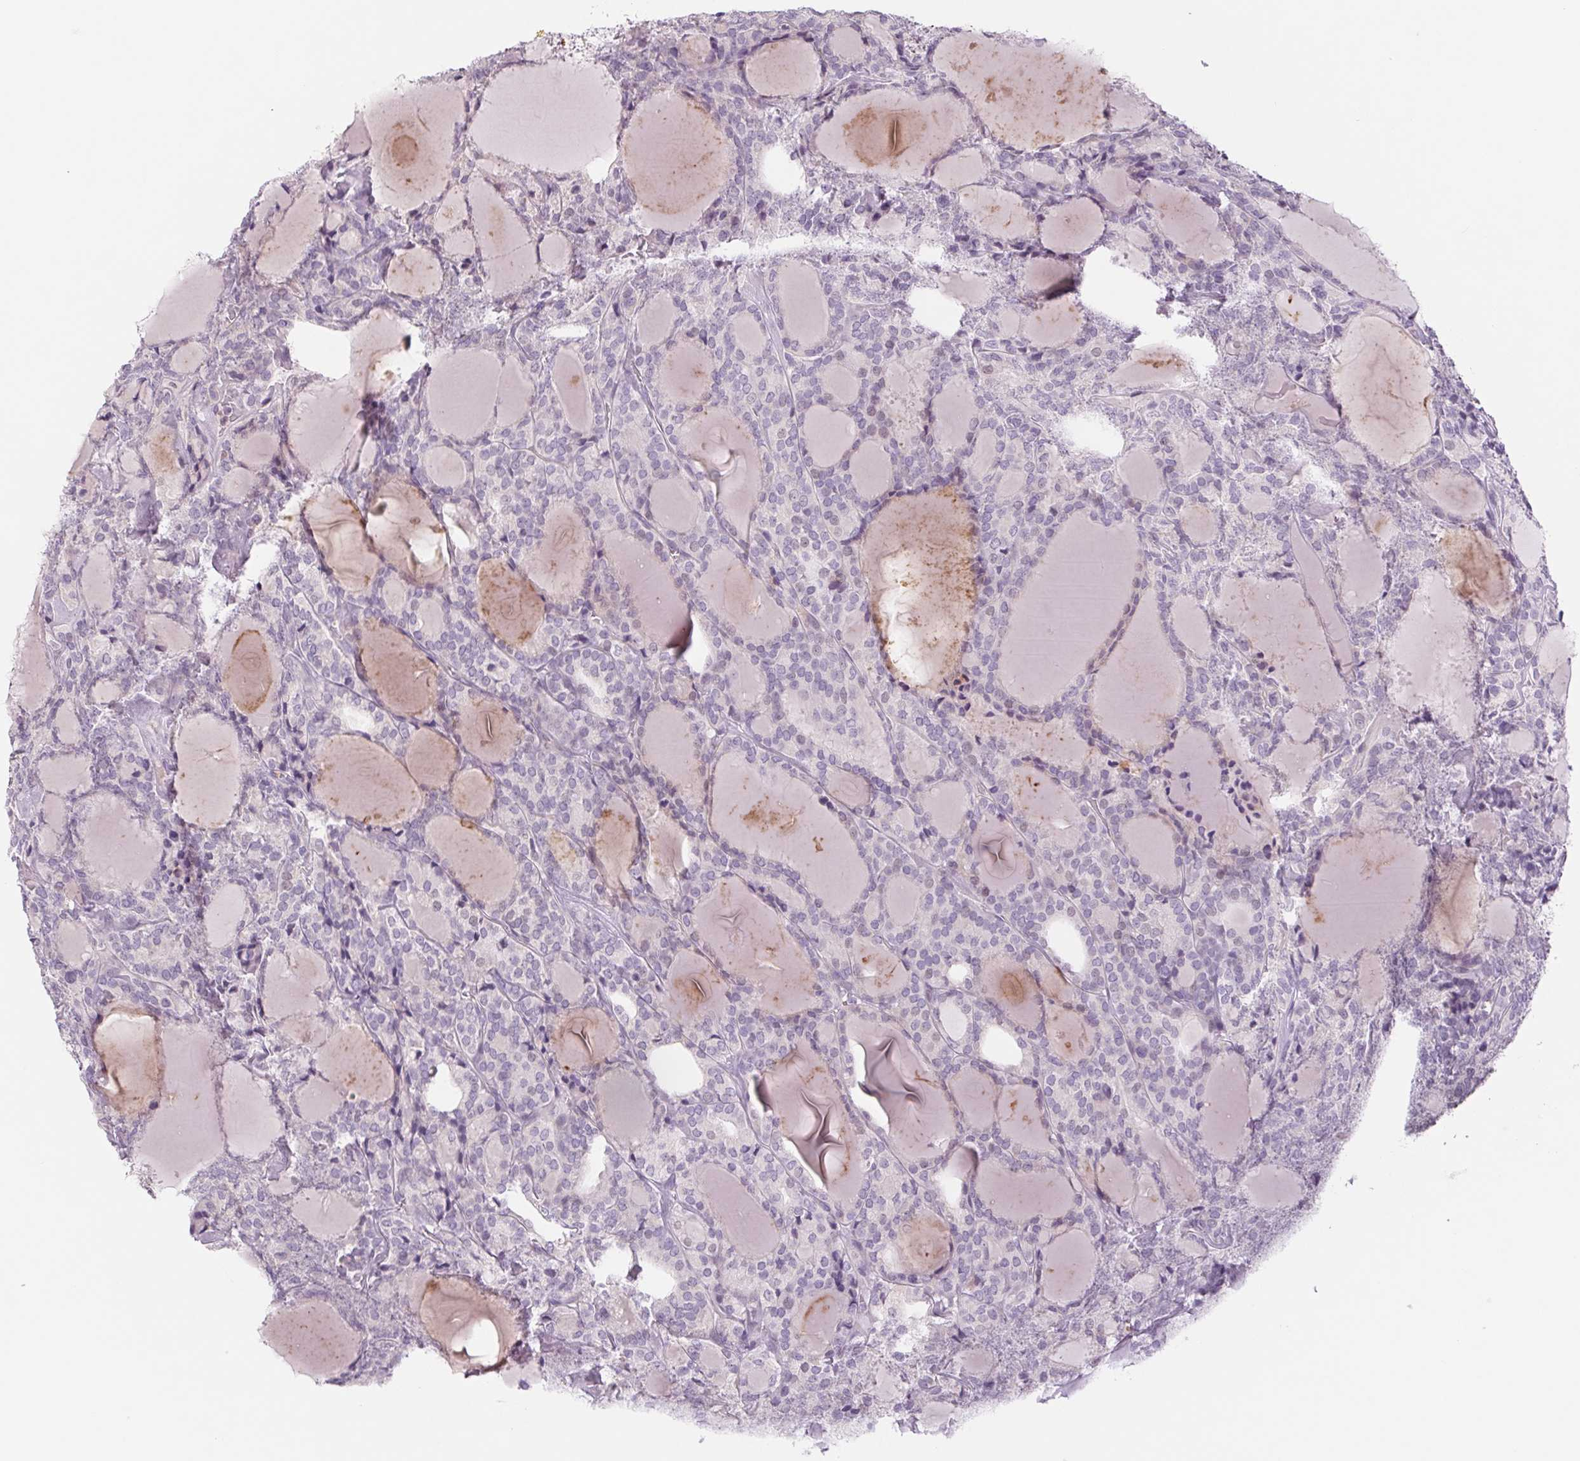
{"staining": {"intensity": "negative", "quantity": "none", "location": "none"}, "tissue": "thyroid cancer", "cell_type": "Tumor cells", "image_type": "cancer", "snomed": [{"axis": "morphology", "description": "Follicular adenoma carcinoma, NOS"}, {"axis": "topography", "description": "Thyroid gland"}], "caption": "Tumor cells are negative for protein expression in human thyroid cancer (follicular adenoma carcinoma).", "gene": "KRT1", "patient": {"sex": "male", "age": 74}}